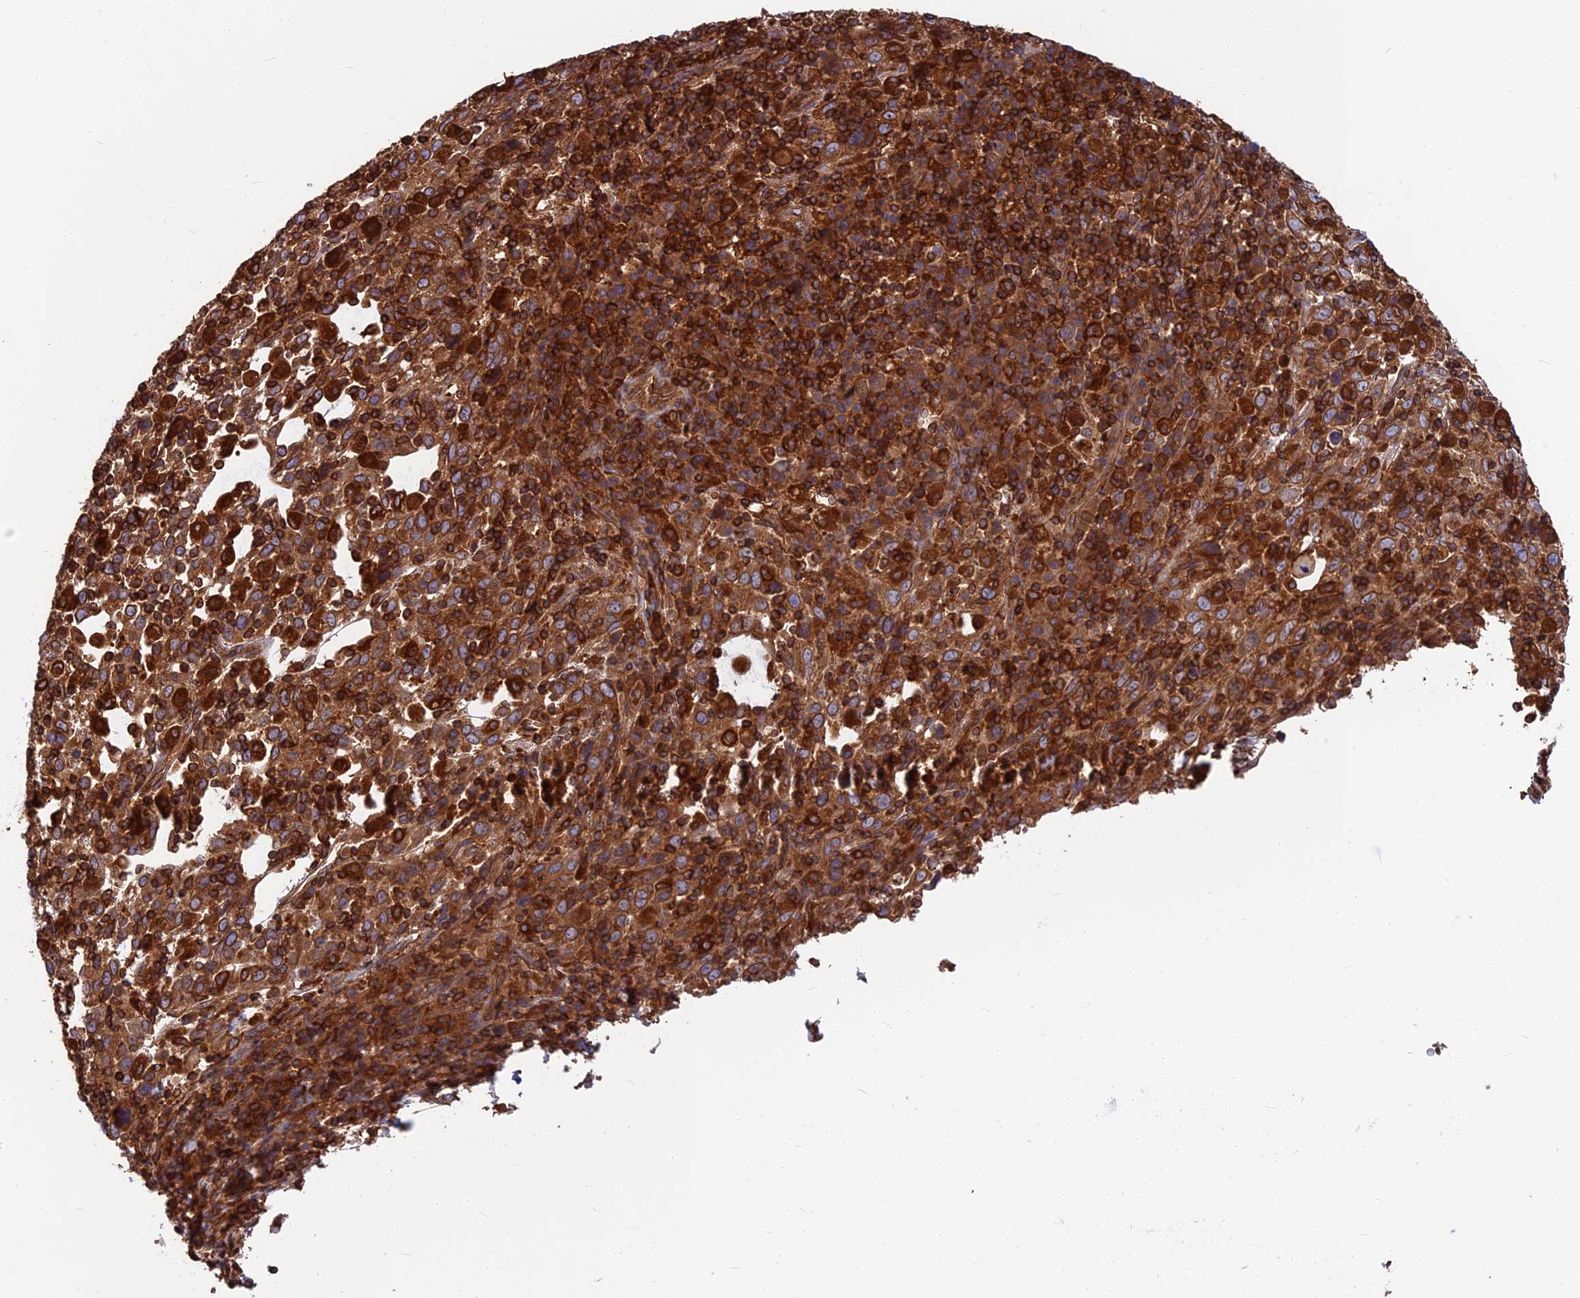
{"staining": {"intensity": "strong", "quantity": ">75%", "location": "cytoplasmic/membranous"}, "tissue": "cervical cancer", "cell_type": "Tumor cells", "image_type": "cancer", "snomed": [{"axis": "morphology", "description": "Squamous cell carcinoma, NOS"}, {"axis": "topography", "description": "Cervix"}], "caption": "Tumor cells exhibit strong cytoplasmic/membranous staining in about >75% of cells in squamous cell carcinoma (cervical). Using DAB (brown) and hematoxylin (blue) stains, captured at high magnification using brightfield microscopy.", "gene": "WDR1", "patient": {"sex": "female", "age": 46}}